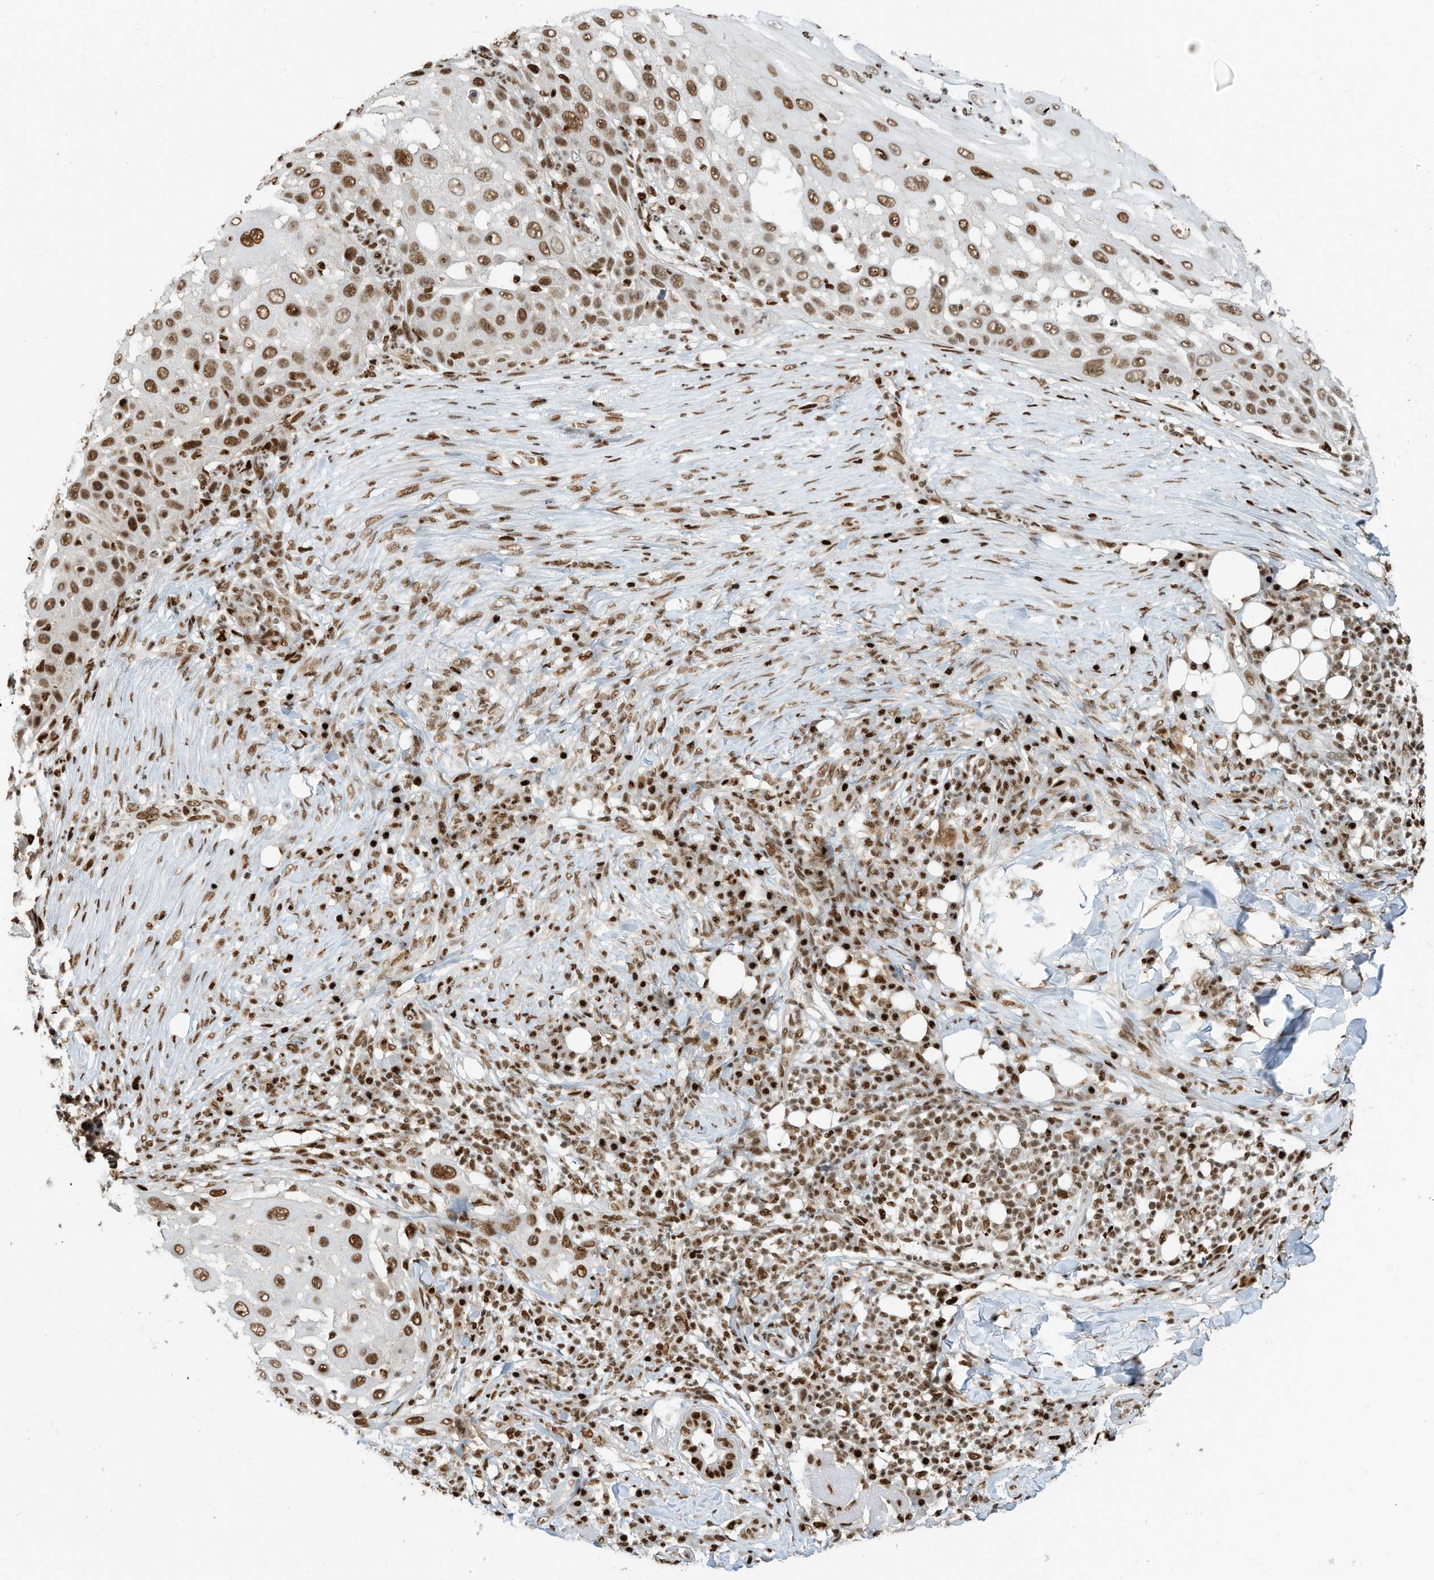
{"staining": {"intensity": "moderate", "quantity": ">75%", "location": "nuclear"}, "tissue": "skin cancer", "cell_type": "Tumor cells", "image_type": "cancer", "snomed": [{"axis": "morphology", "description": "Squamous cell carcinoma, NOS"}, {"axis": "topography", "description": "Skin"}], "caption": "IHC photomicrograph of human skin cancer stained for a protein (brown), which demonstrates medium levels of moderate nuclear expression in about >75% of tumor cells.", "gene": "SAMD15", "patient": {"sex": "female", "age": 44}}